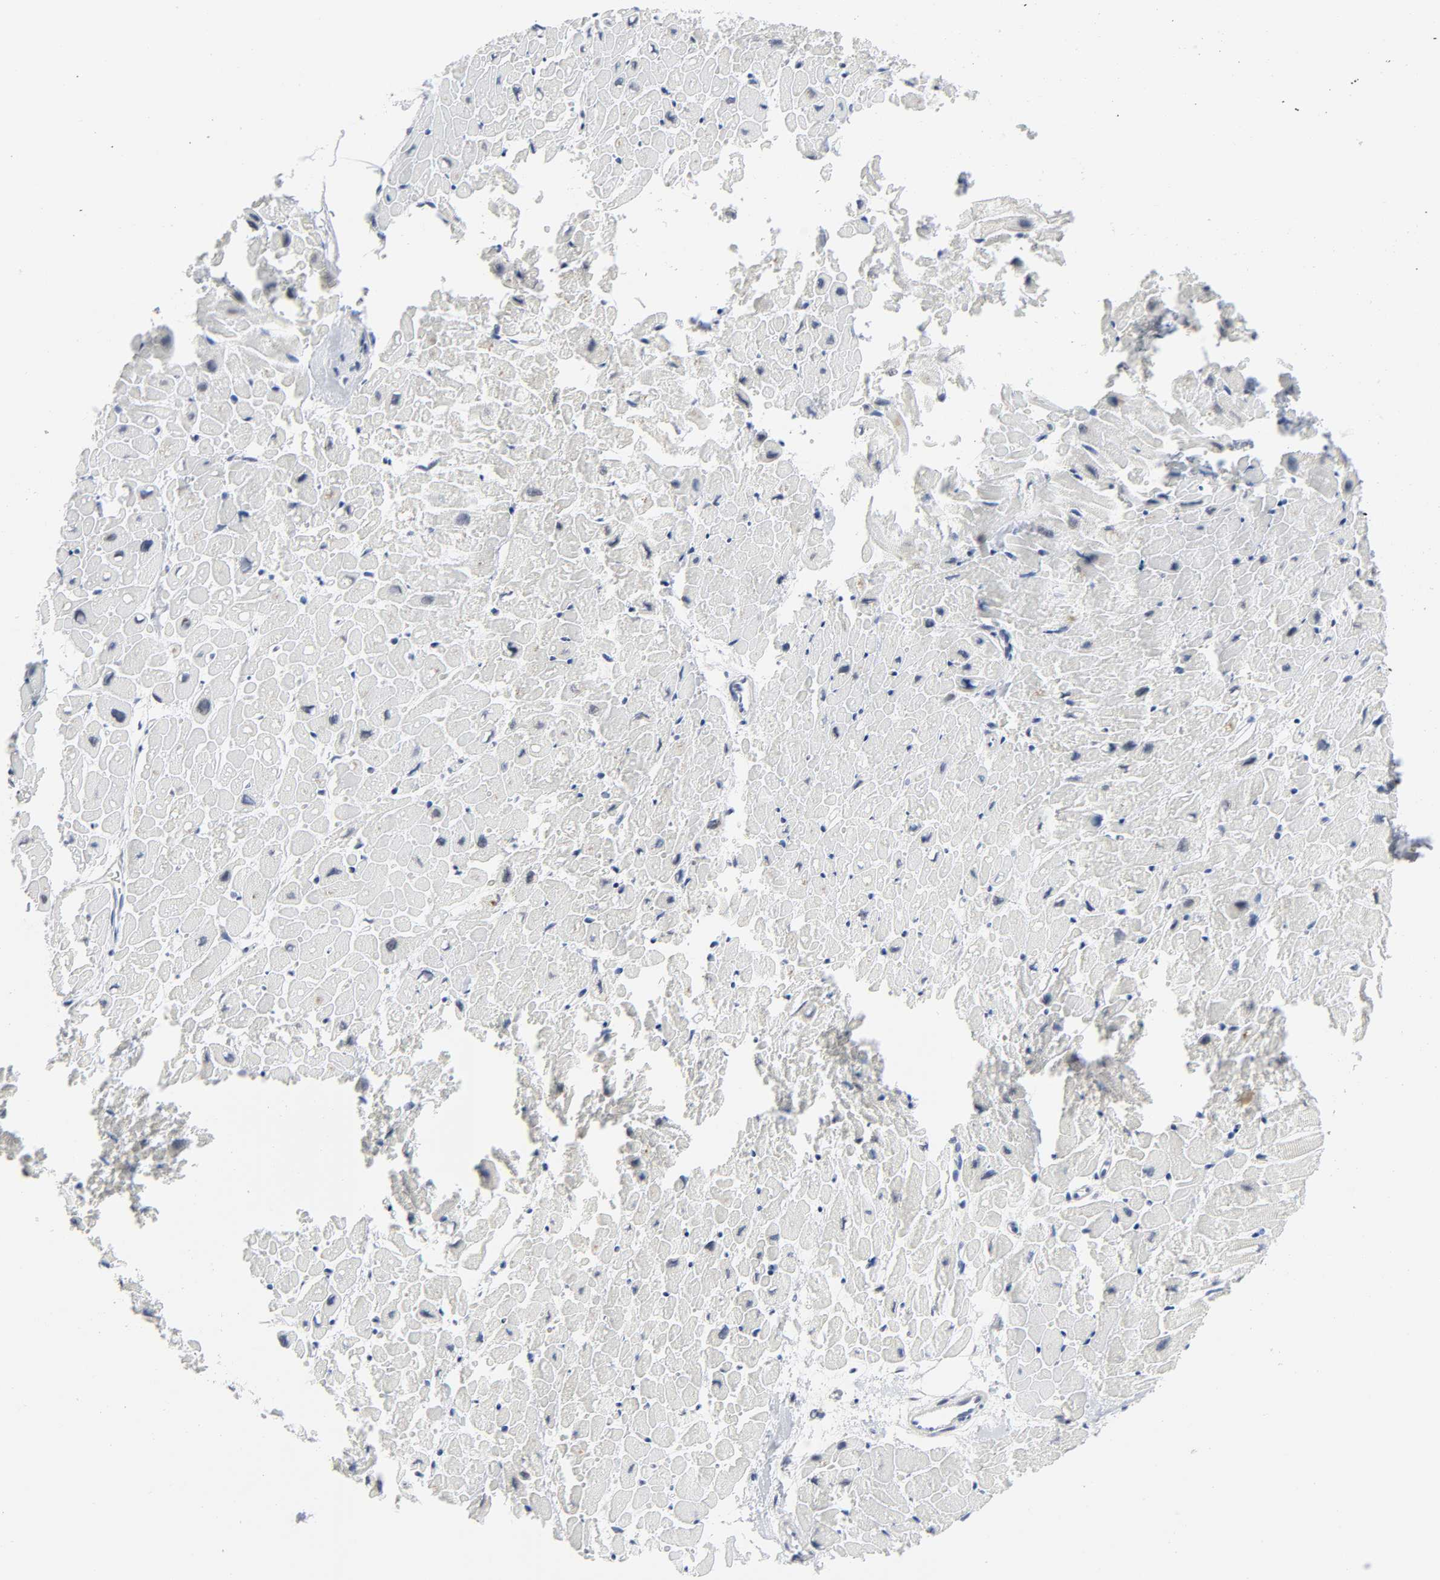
{"staining": {"intensity": "negative", "quantity": "none", "location": "none"}, "tissue": "heart muscle", "cell_type": "Cardiomyocytes", "image_type": "normal", "snomed": [{"axis": "morphology", "description": "Normal tissue, NOS"}, {"axis": "topography", "description": "Heart"}], "caption": "Protein analysis of benign heart muscle displays no significant staining in cardiomyocytes.", "gene": "WEE1", "patient": {"sex": "male", "age": 45}}